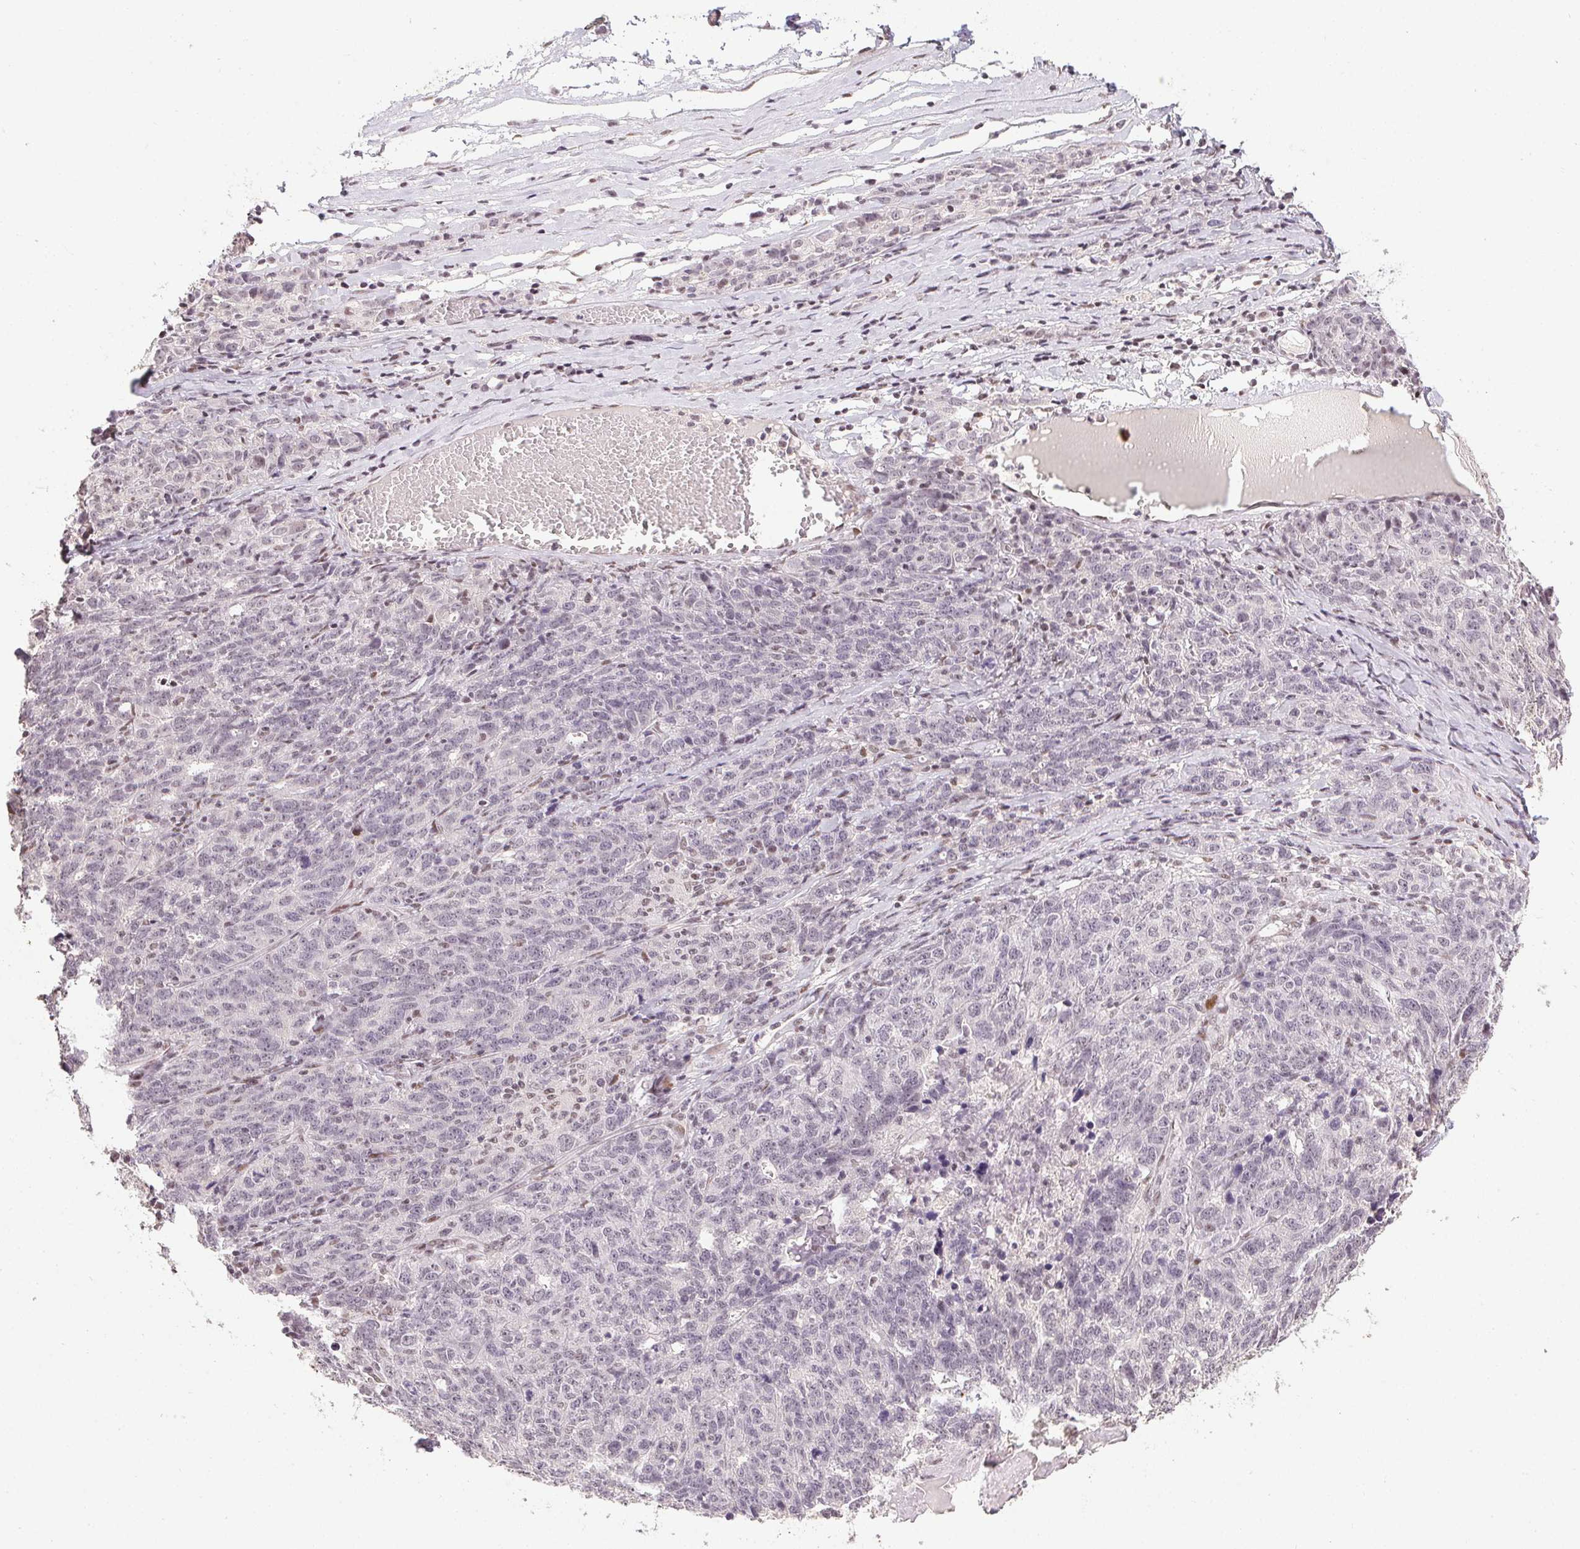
{"staining": {"intensity": "negative", "quantity": "none", "location": "none"}, "tissue": "ovarian cancer", "cell_type": "Tumor cells", "image_type": "cancer", "snomed": [{"axis": "morphology", "description": "Cystadenocarcinoma, serous, NOS"}, {"axis": "topography", "description": "Ovary"}], "caption": "Ovarian cancer (serous cystadenocarcinoma) was stained to show a protein in brown. There is no significant staining in tumor cells.", "gene": "KDM4D", "patient": {"sex": "female", "age": 71}}